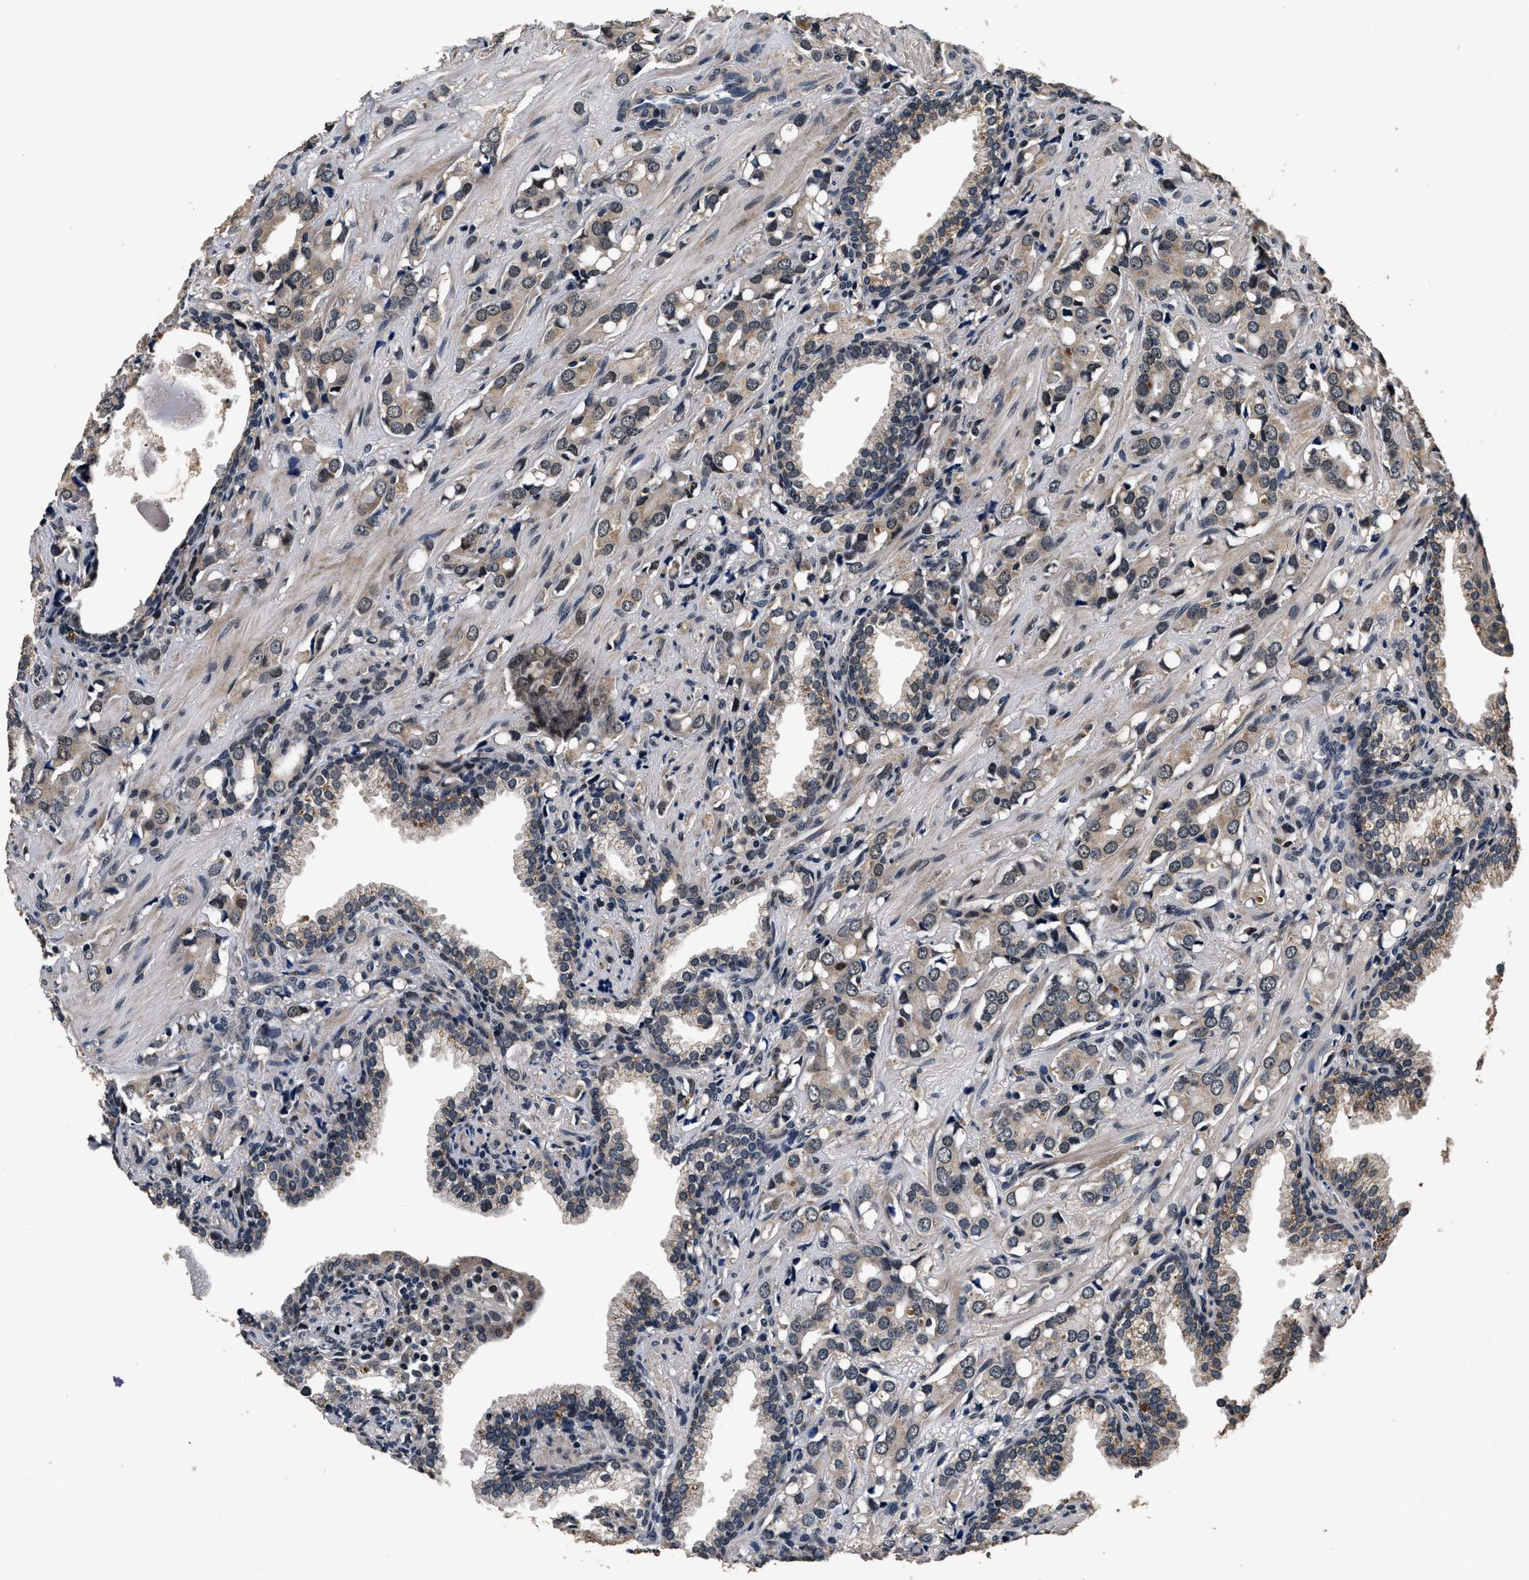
{"staining": {"intensity": "weak", "quantity": ">75%", "location": "cytoplasmic/membranous,nuclear"}, "tissue": "prostate cancer", "cell_type": "Tumor cells", "image_type": "cancer", "snomed": [{"axis": "morphology", "description": "Adenocarcinoma, High grade"}, {"axis": "topography", "description": "Prostate"}], "caption": "The photomicrograph demonstrates staining of adenocarcinoma (high-grade) (prostate), revealing weak cytoplasmic/membranous and nuclear protein staining (brown color) within tumor cells. (Stains: DAB (3,3'-diaminobenzidine) in brown, nuclei in blue, Microscopy: brightfield microscopy at high magnification).", "gene": "CSTF1", "patient": {"sex": "male", "age": 52}}